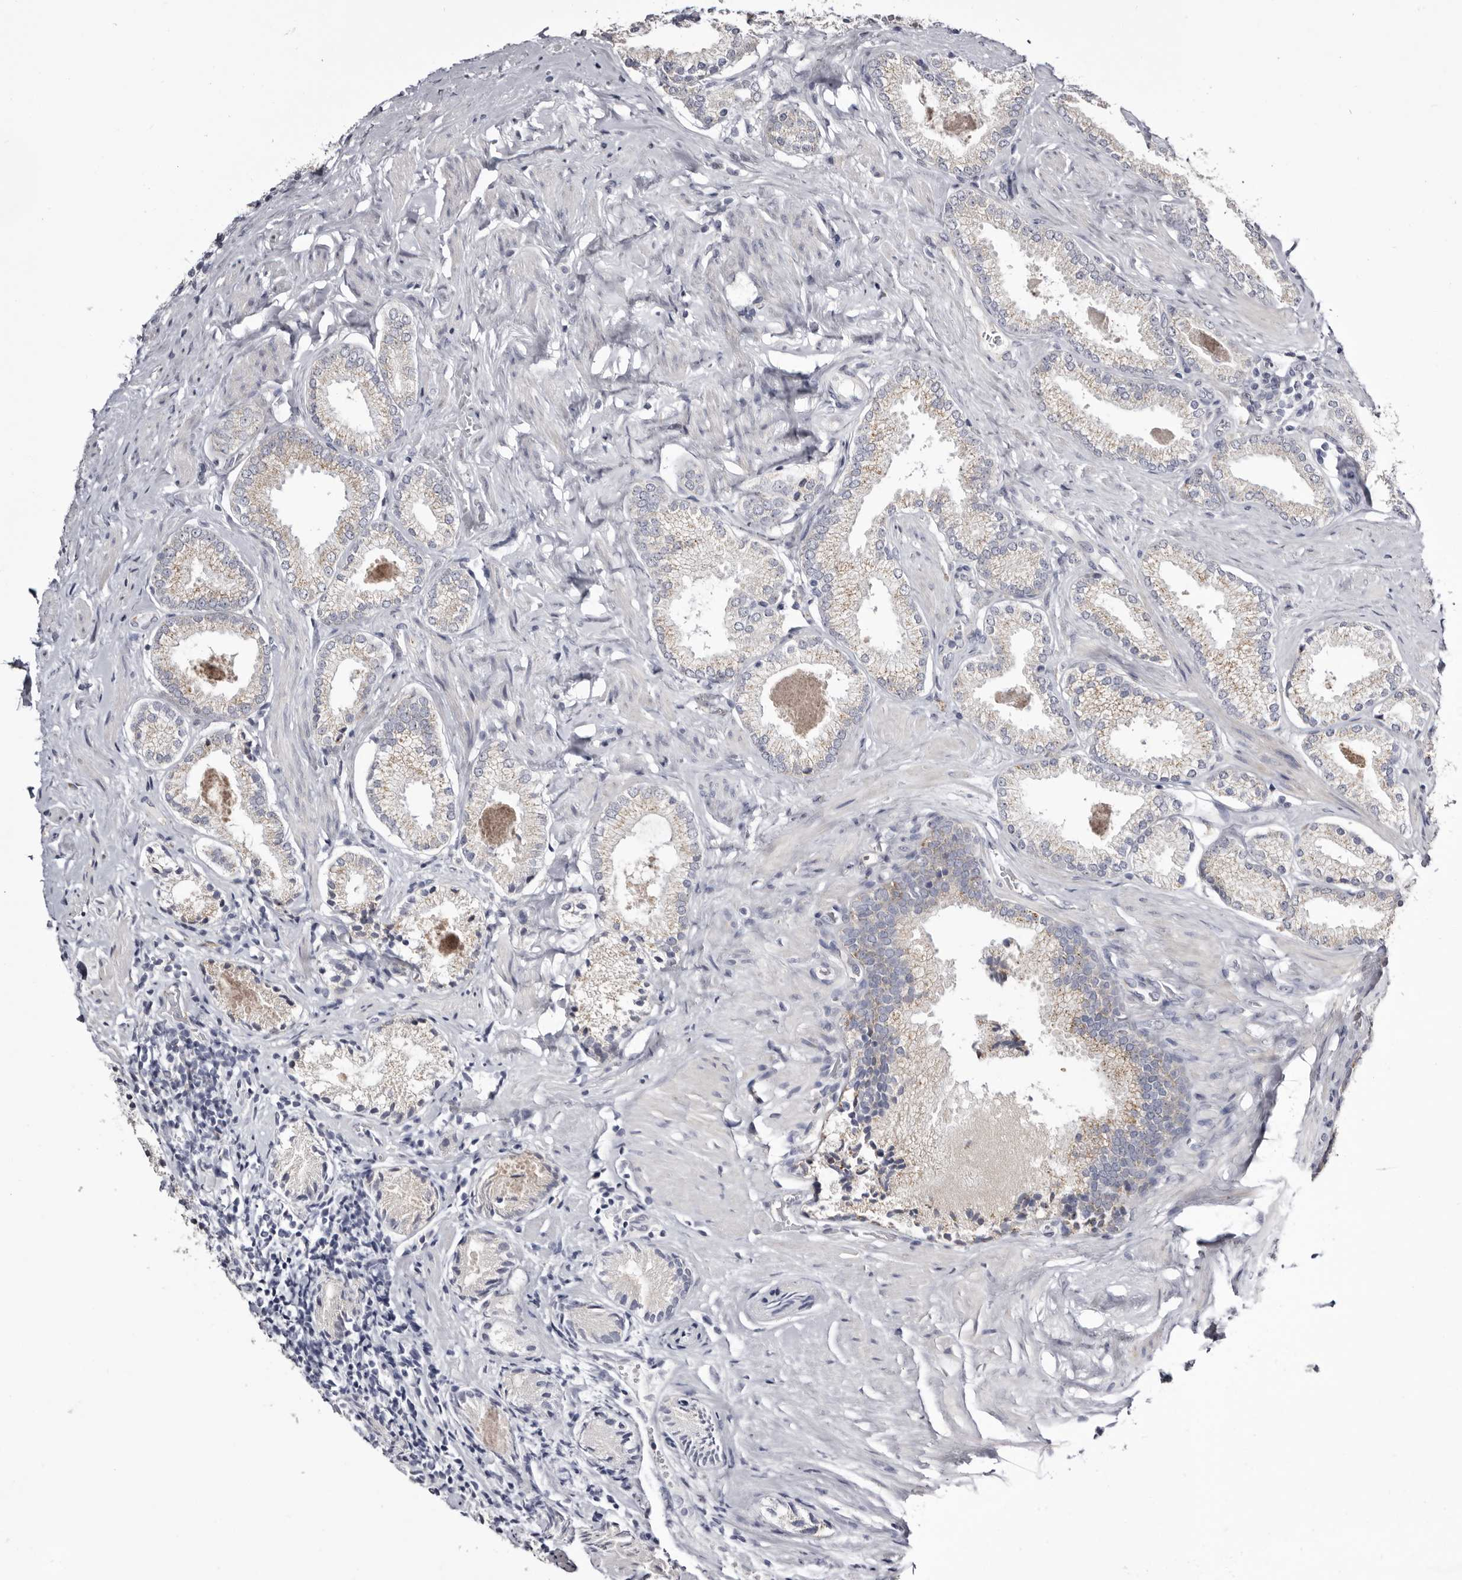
{"staining": {"intensity": "negative", "quantity": "none", "location": "none"}, "tissue": "prostate cancer", "cell_type": "Tumor cells", "image_type": "cancer", "snomed": [{"axis": "morphology", "description": "Adenocarcinoma, Low grade"}, {"axis": "topography", "description": "Prostate"}], "caption": "The micrograph displays no staining of tumor cells in prostate cancer (low-grade adenocarcinoma). (Stains: DAB immunohistochemistry with hematoxylin counter stain, Microscopy: brightfield microscopy at high magnification).", "gene": "CASQ1", "patient": {"sex": "male", "age": 71}}